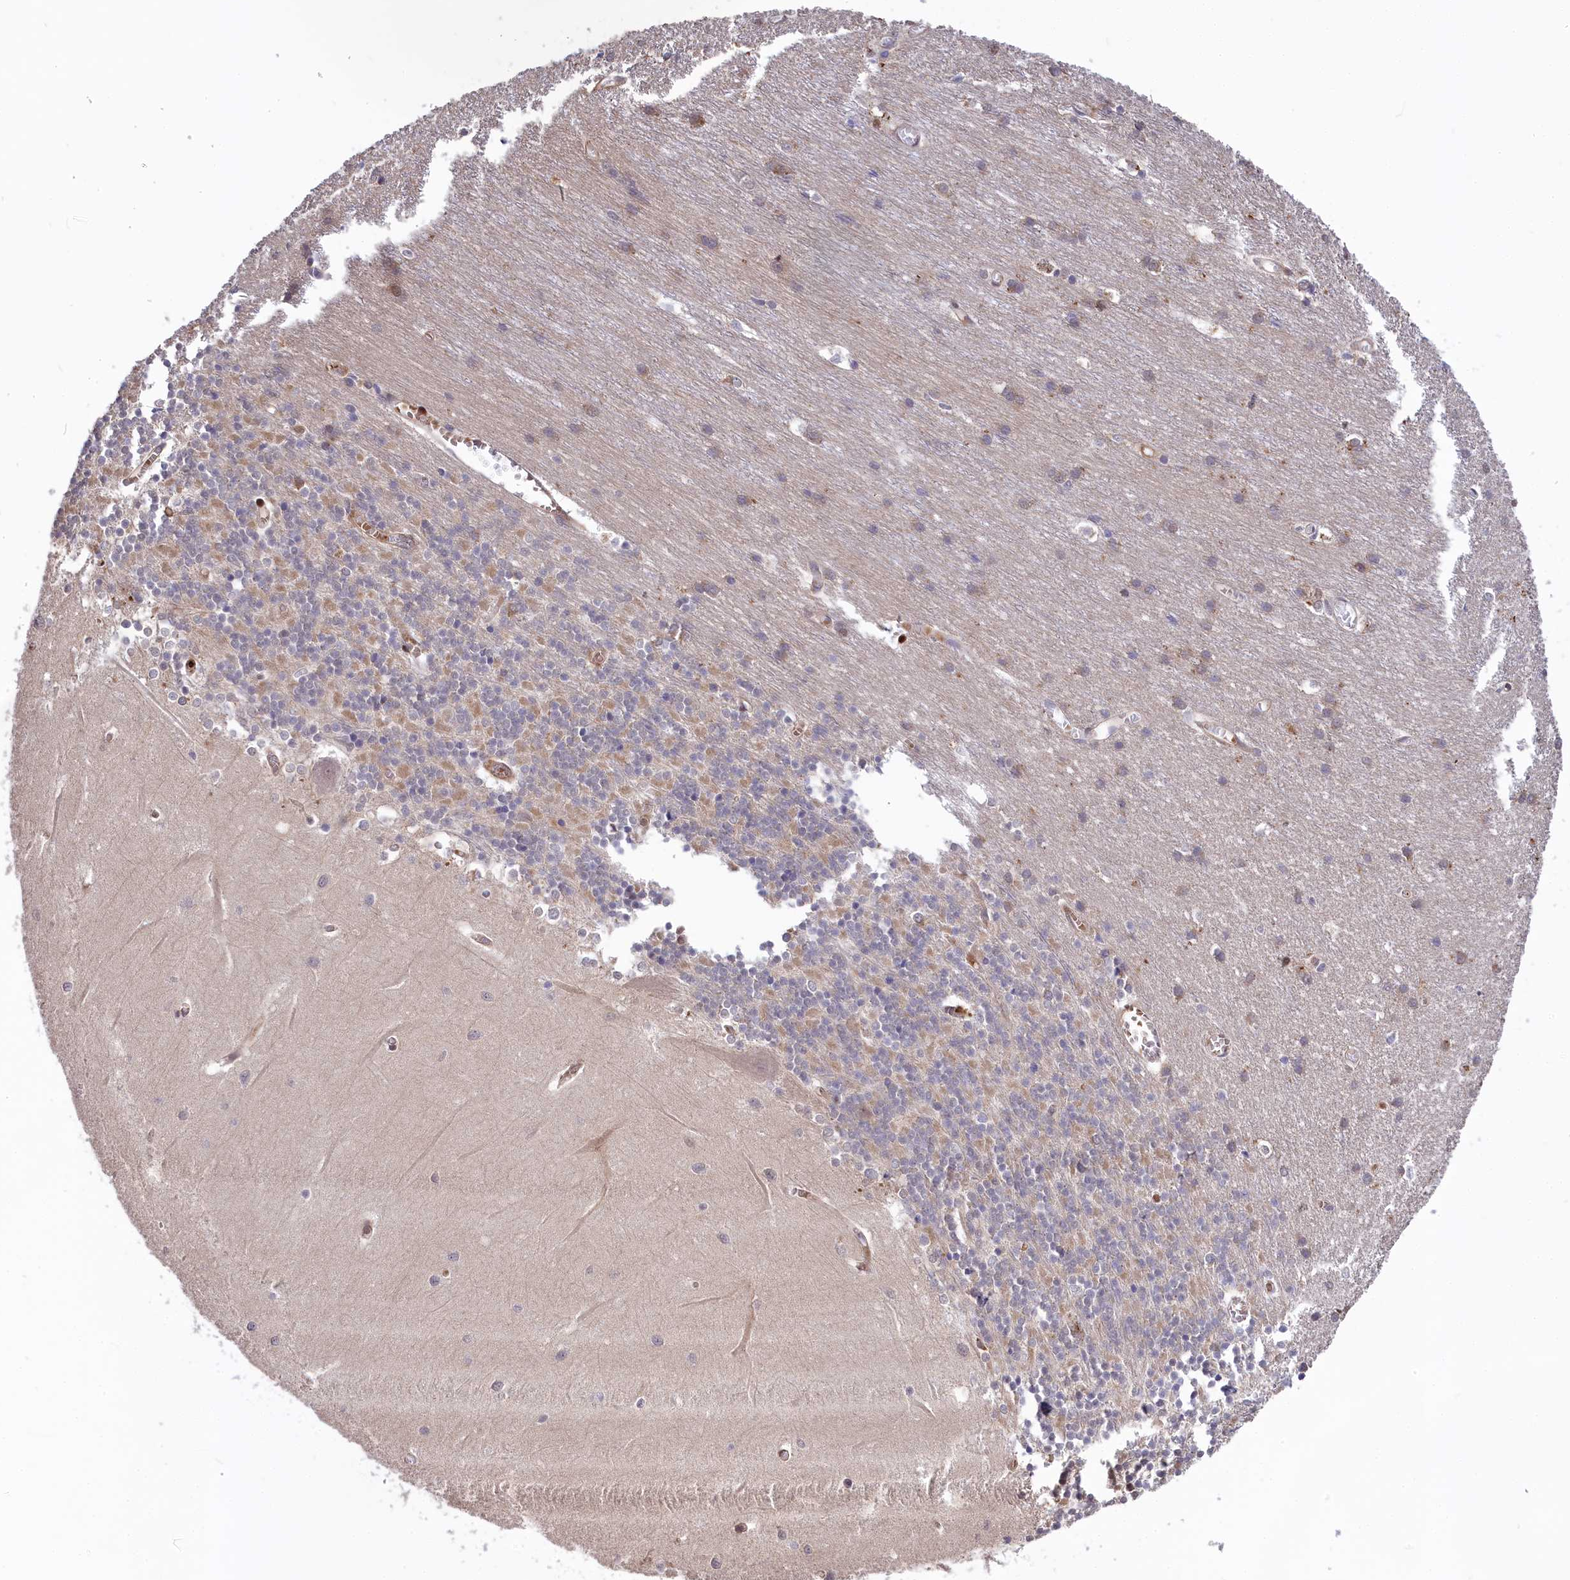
{"staining": {"intensity": "negative", "quantity": "none", "location": "none"}, "tissue": "cerebellum", "cell_type": "Cells in granular layer", "image_type": "normal", "snomed": [{"axis": "morphology", "description": "Normal tissue, NOS"}, {"axis": "topography", "description": "Cerebellum"}], "caption": "A high-resolution photomicrograph shows IHC staining of unremarkable cerebellum, which reveals no significant staining in cells in granular layer. (DAB (3,3'-diaminobenzidine) IHC visualized using brightfield microscopy, high magnification).", "gene": "DDX60L", "patient": {"sex": "male", "age": 37}}